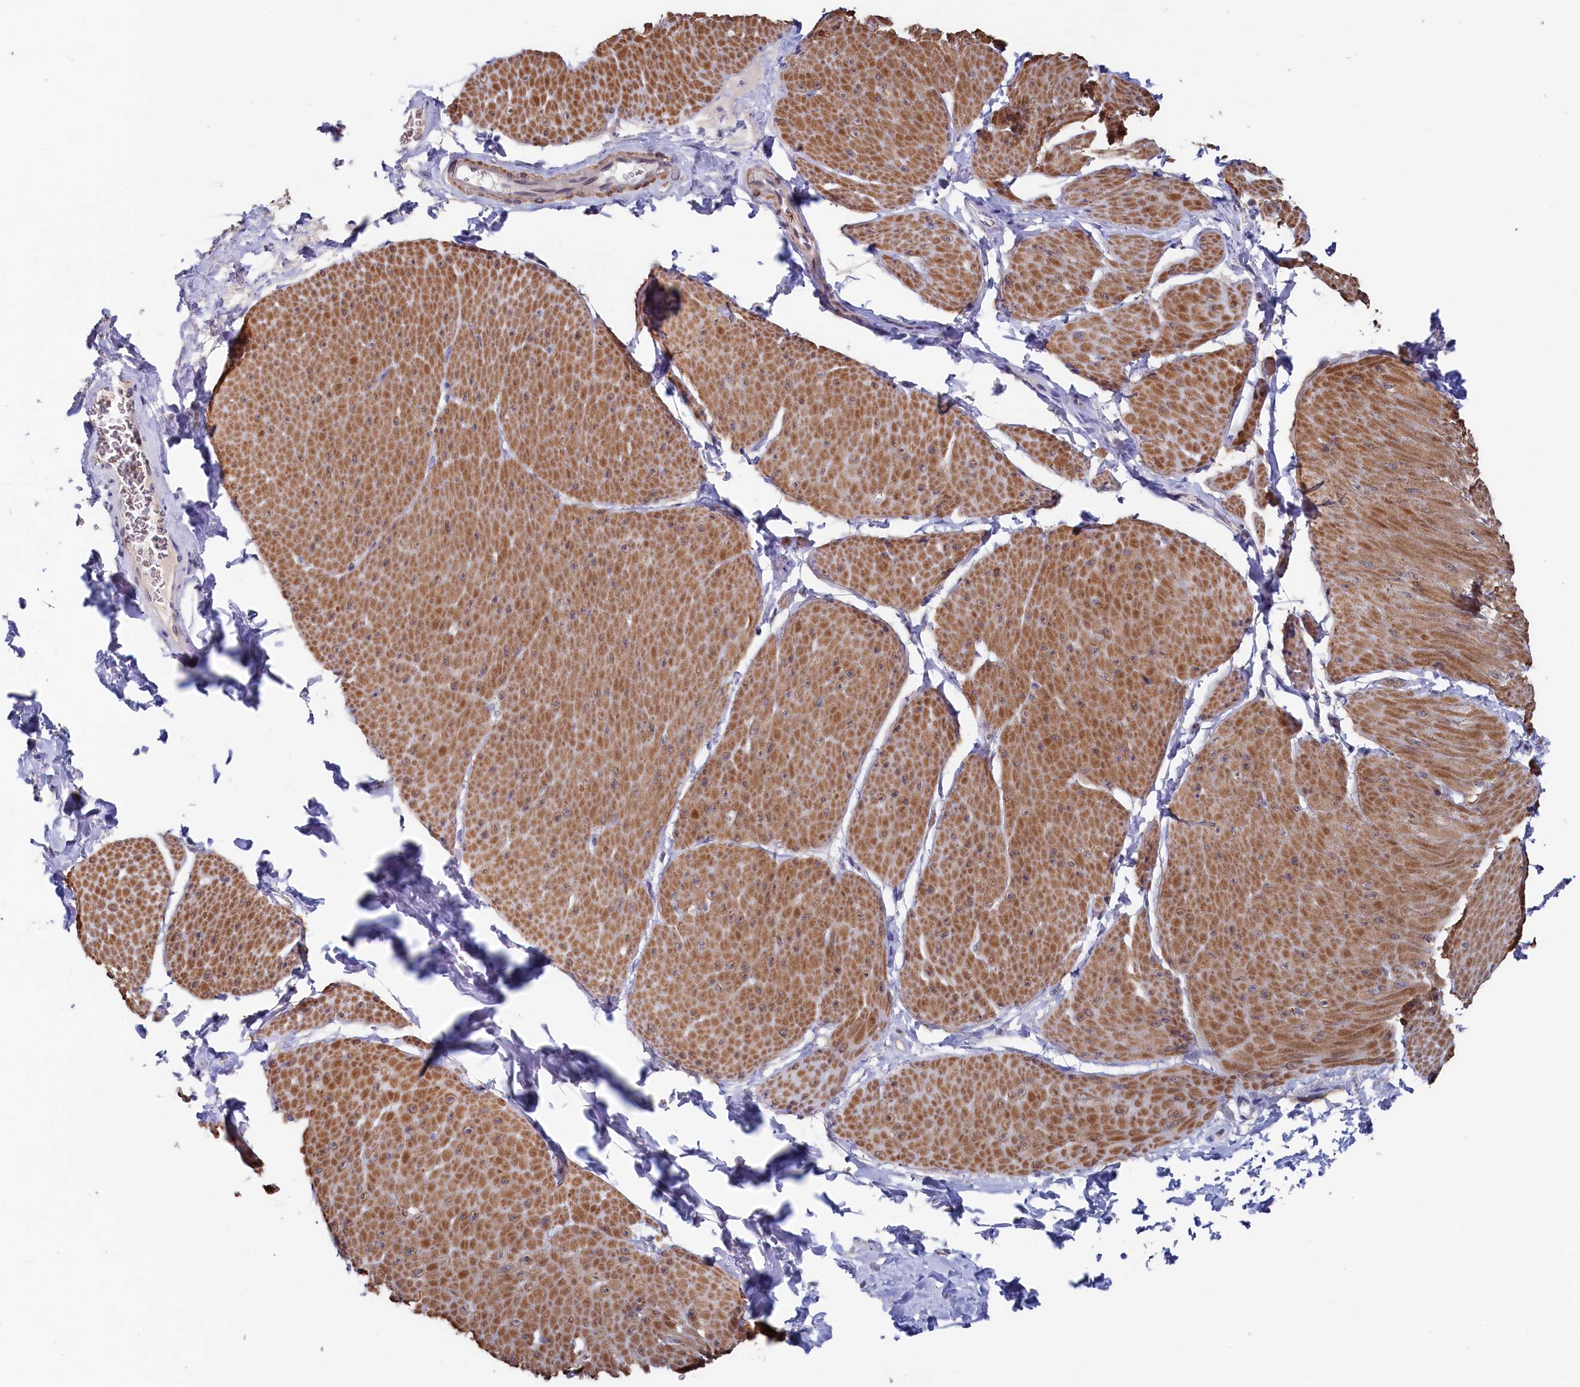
{"staining": {"intensity": "moderate", "quantity": ">75%", "location": "cytoplasmic/membranous"}, "tissue": "smooth muscle", "cell_type": "Smooth muscle cells", "image_type": "normal", "snomed": [{"axis": "morphology", "description": "Urothelial carcinoma, High grade"}, {"axis": "topography", "description": "Urinary bladder"}], "caption": "Smooth muscle cells exhibit moderate cytoplasmic/membranous expression in approximately >75% of cells in unremarkable smooth muscle.", "gene": "TIGD4", "patient": {"sex": "male", "age": 46}}